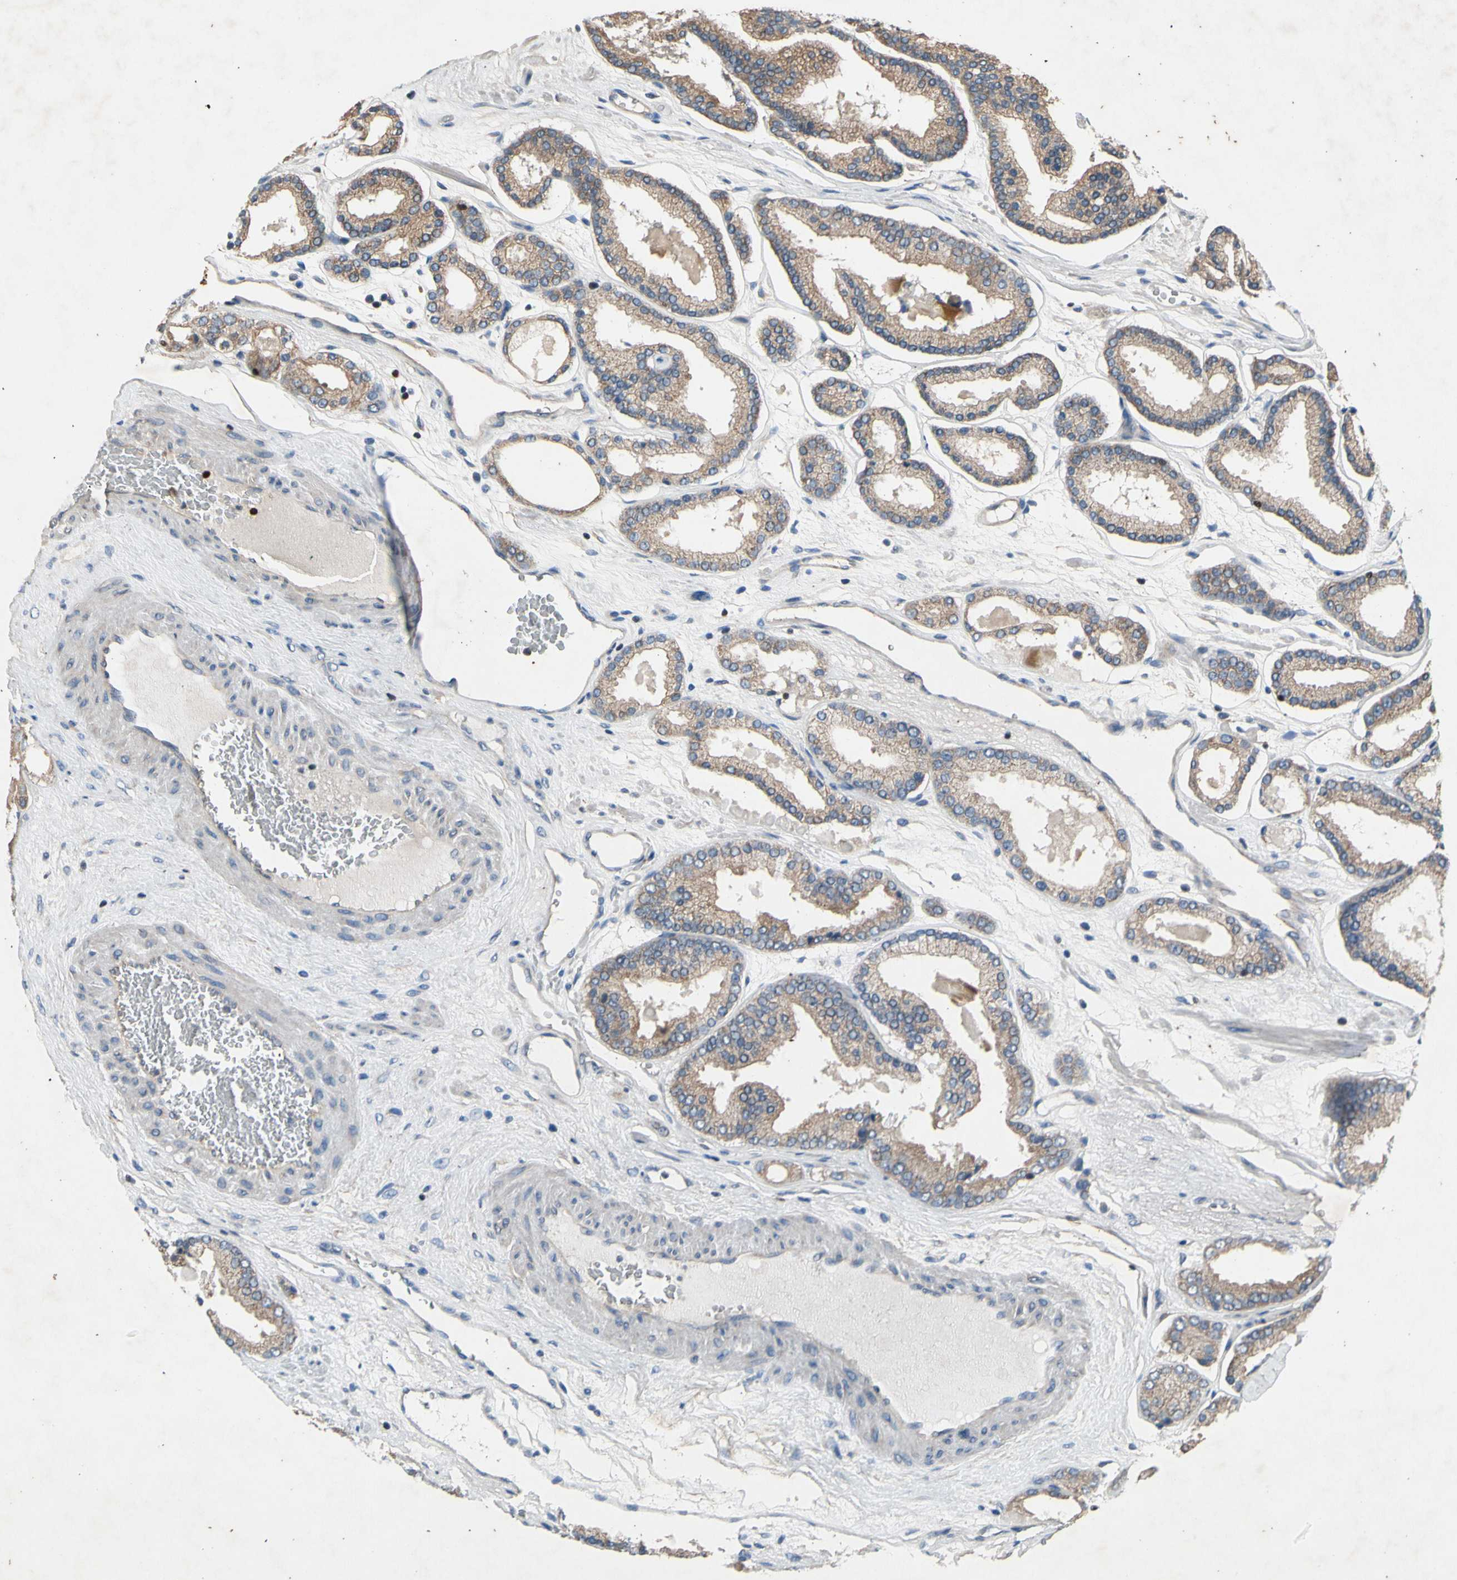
{"staining": {"intensity": "weak", "quantity": ">75%", "location": "cytoplasmic/membranous"}, "tissue": "prostate cancer", "cell_type": "Tumor cells", "image_type": "cancer", "snomed": [{"axis": "morphology", "description": "Adenocarcinoma, Low grade"}, {"axis": "topography", "description": "Prostate"}], "caption": "A micrograph of prostate cancer stained for a protein exhibits weak cytoplasmic/membranous brown staining in tumor cells.", "gene": "TBX21", "patient": {"sex": "male", "age": 59}}